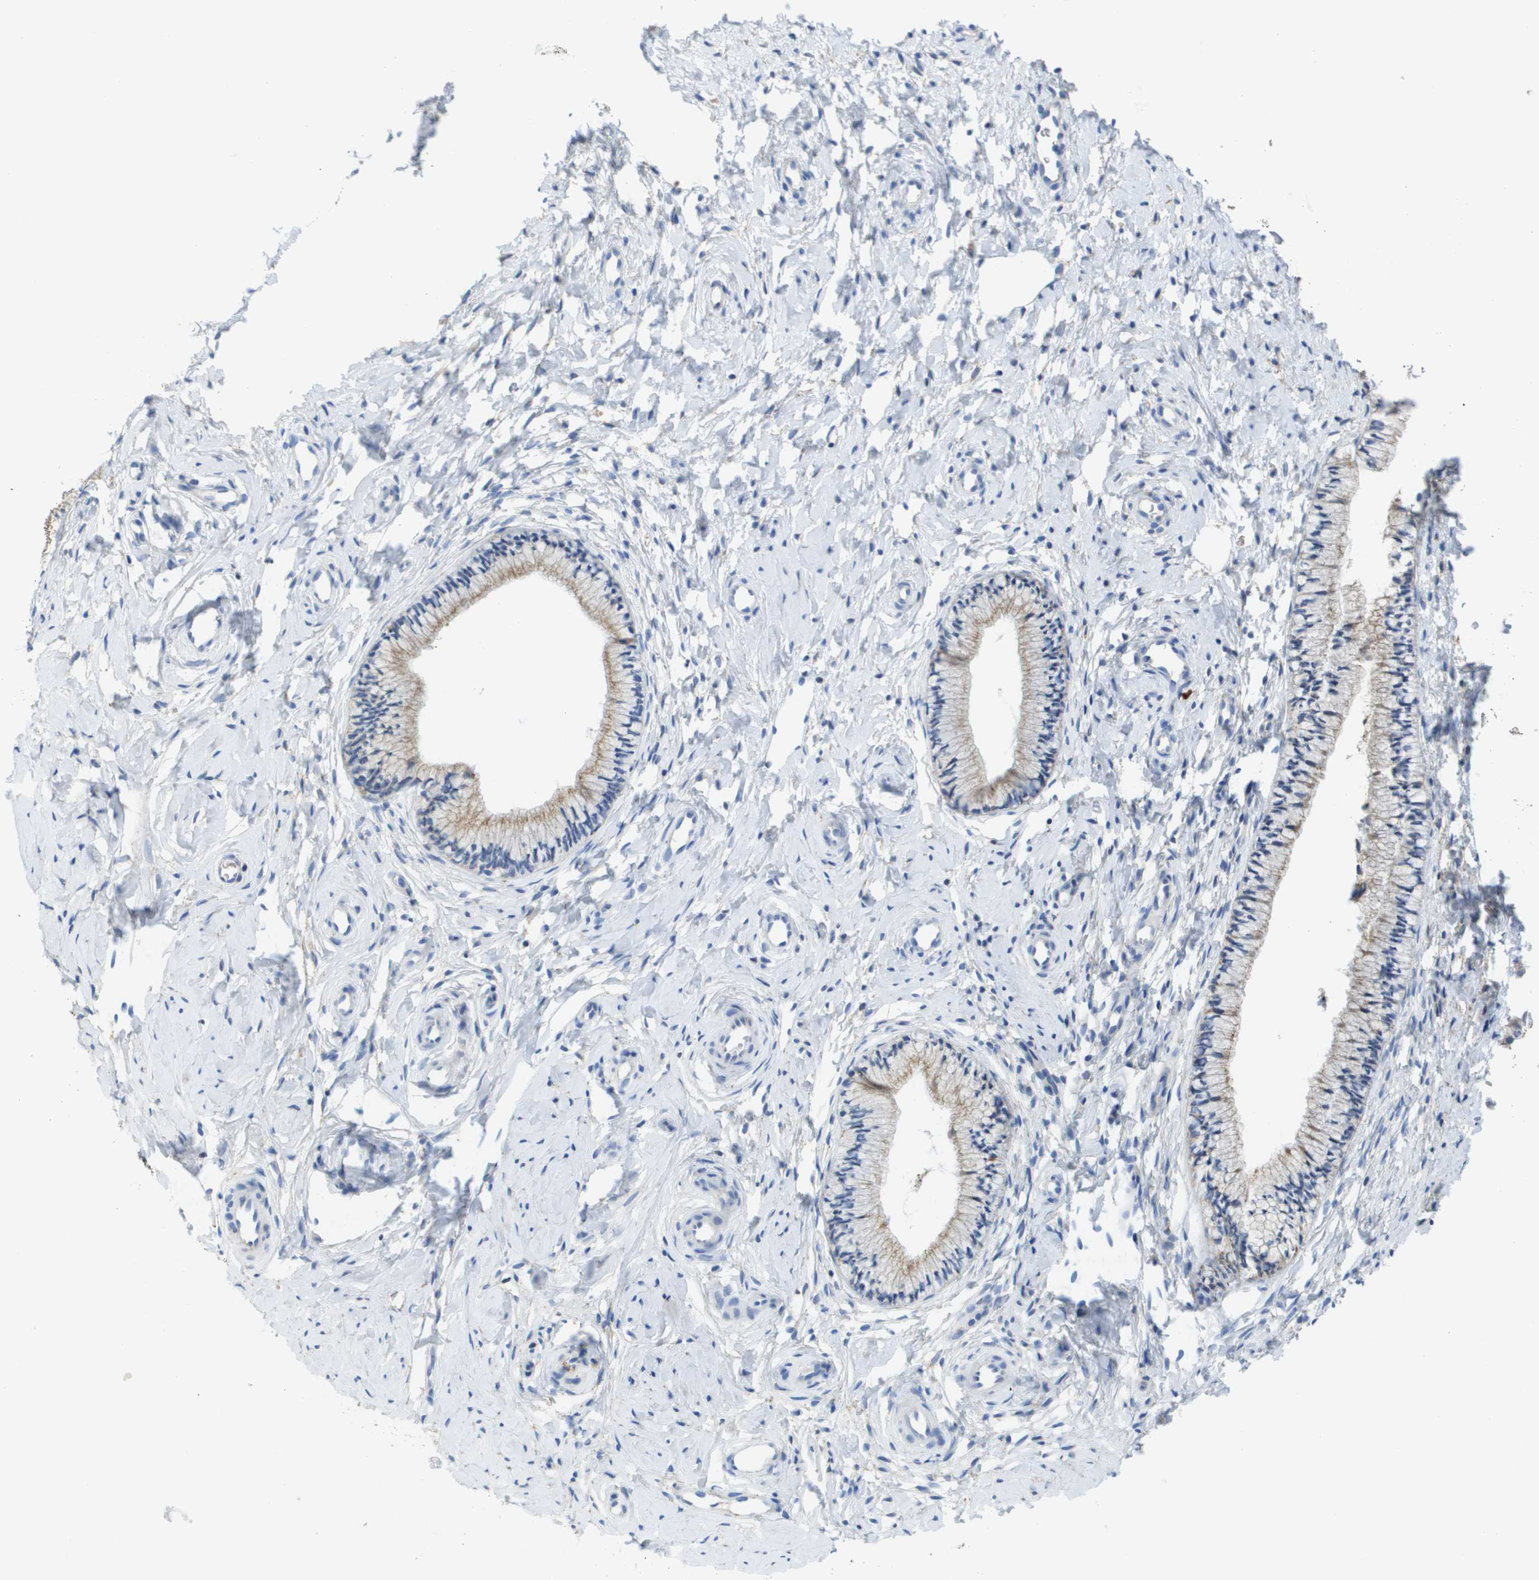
{"staining": {"intensity": "weak", "quantity": "25%-75%", "location": "cytoplasmic/membranous"}, "tissue": "cervix", "cell_type": "Glandular cells", "image_type": "normal", "snomed": [{"axis": "morphology", "description": "Normal tissue, NOS"}, {"axis": "topography", "description": "Cervix"}], "caption": "This histopathology image demonstrates benign cervix stained with immunohistochemistry (IHC) to label a protein in brown. The cytoplasmic/membranous of glandular cells show weak positivity for the protein. Nuclei are counter-stained blue.", "gene": "SDR42E1", "patient": {"sex": "female", "age": 46}}